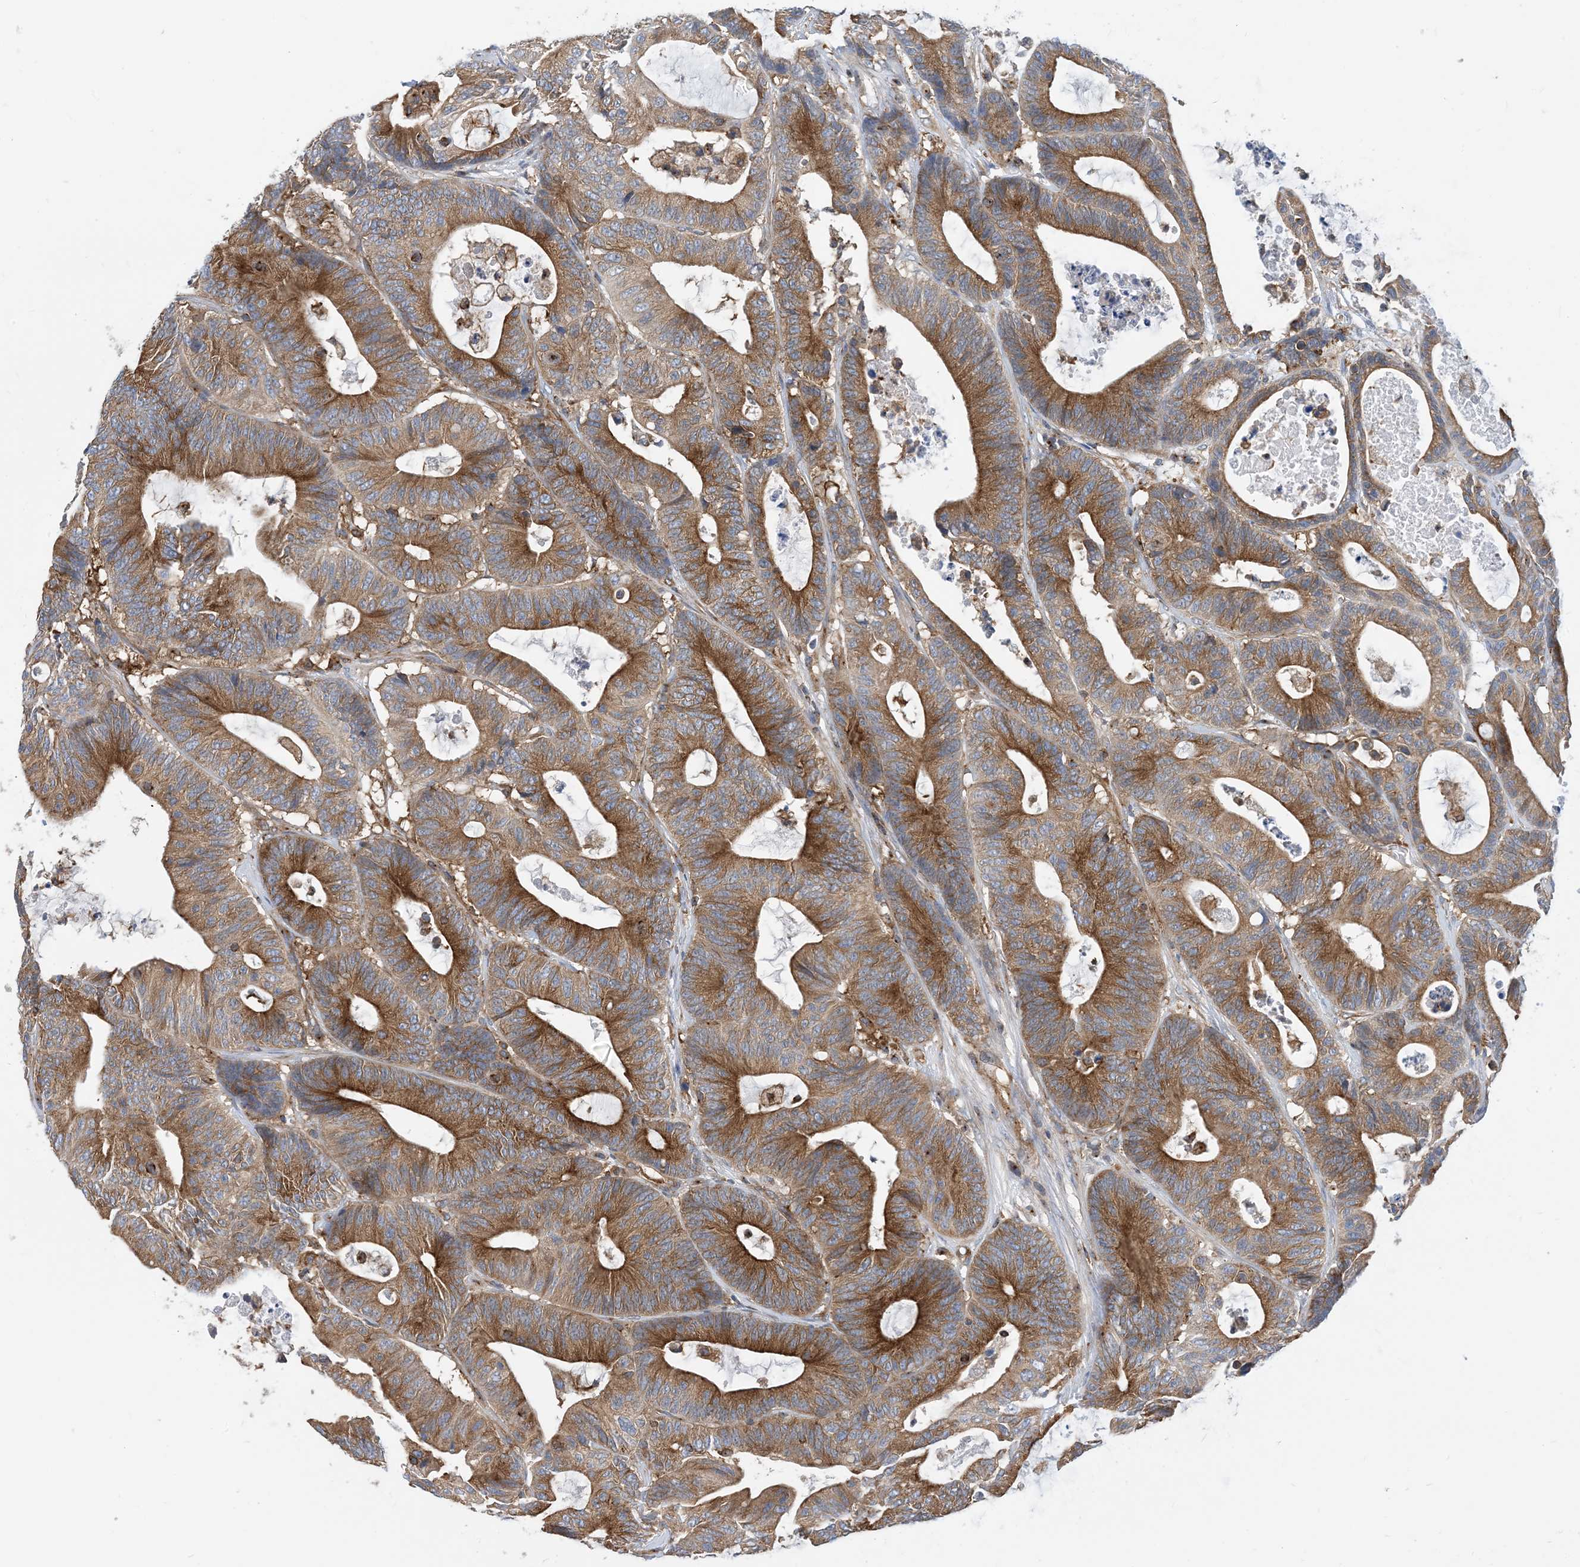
{"staining": {"intensity": "moderate", "quantity": ">75%", "location": "cytoplasmic/membranous"}, "tissue": "colorectal cancer", "cell_type": "Tumor cells", "image_type": "cancer", "snomed": [{"axis": "morphology", "description": "Adenocarcinoma, NOS"}, {"axis": "topography", "description": "Colon"}], "caption": "The immunohistochemical stain shows moderate cytoplasmic/membranous positivity in tumor cells of colorectal cancer (adenocarcinoma) tissue.", "gene": "DYNC1LI1", "patient": {"sex": "female", "age": 84}}